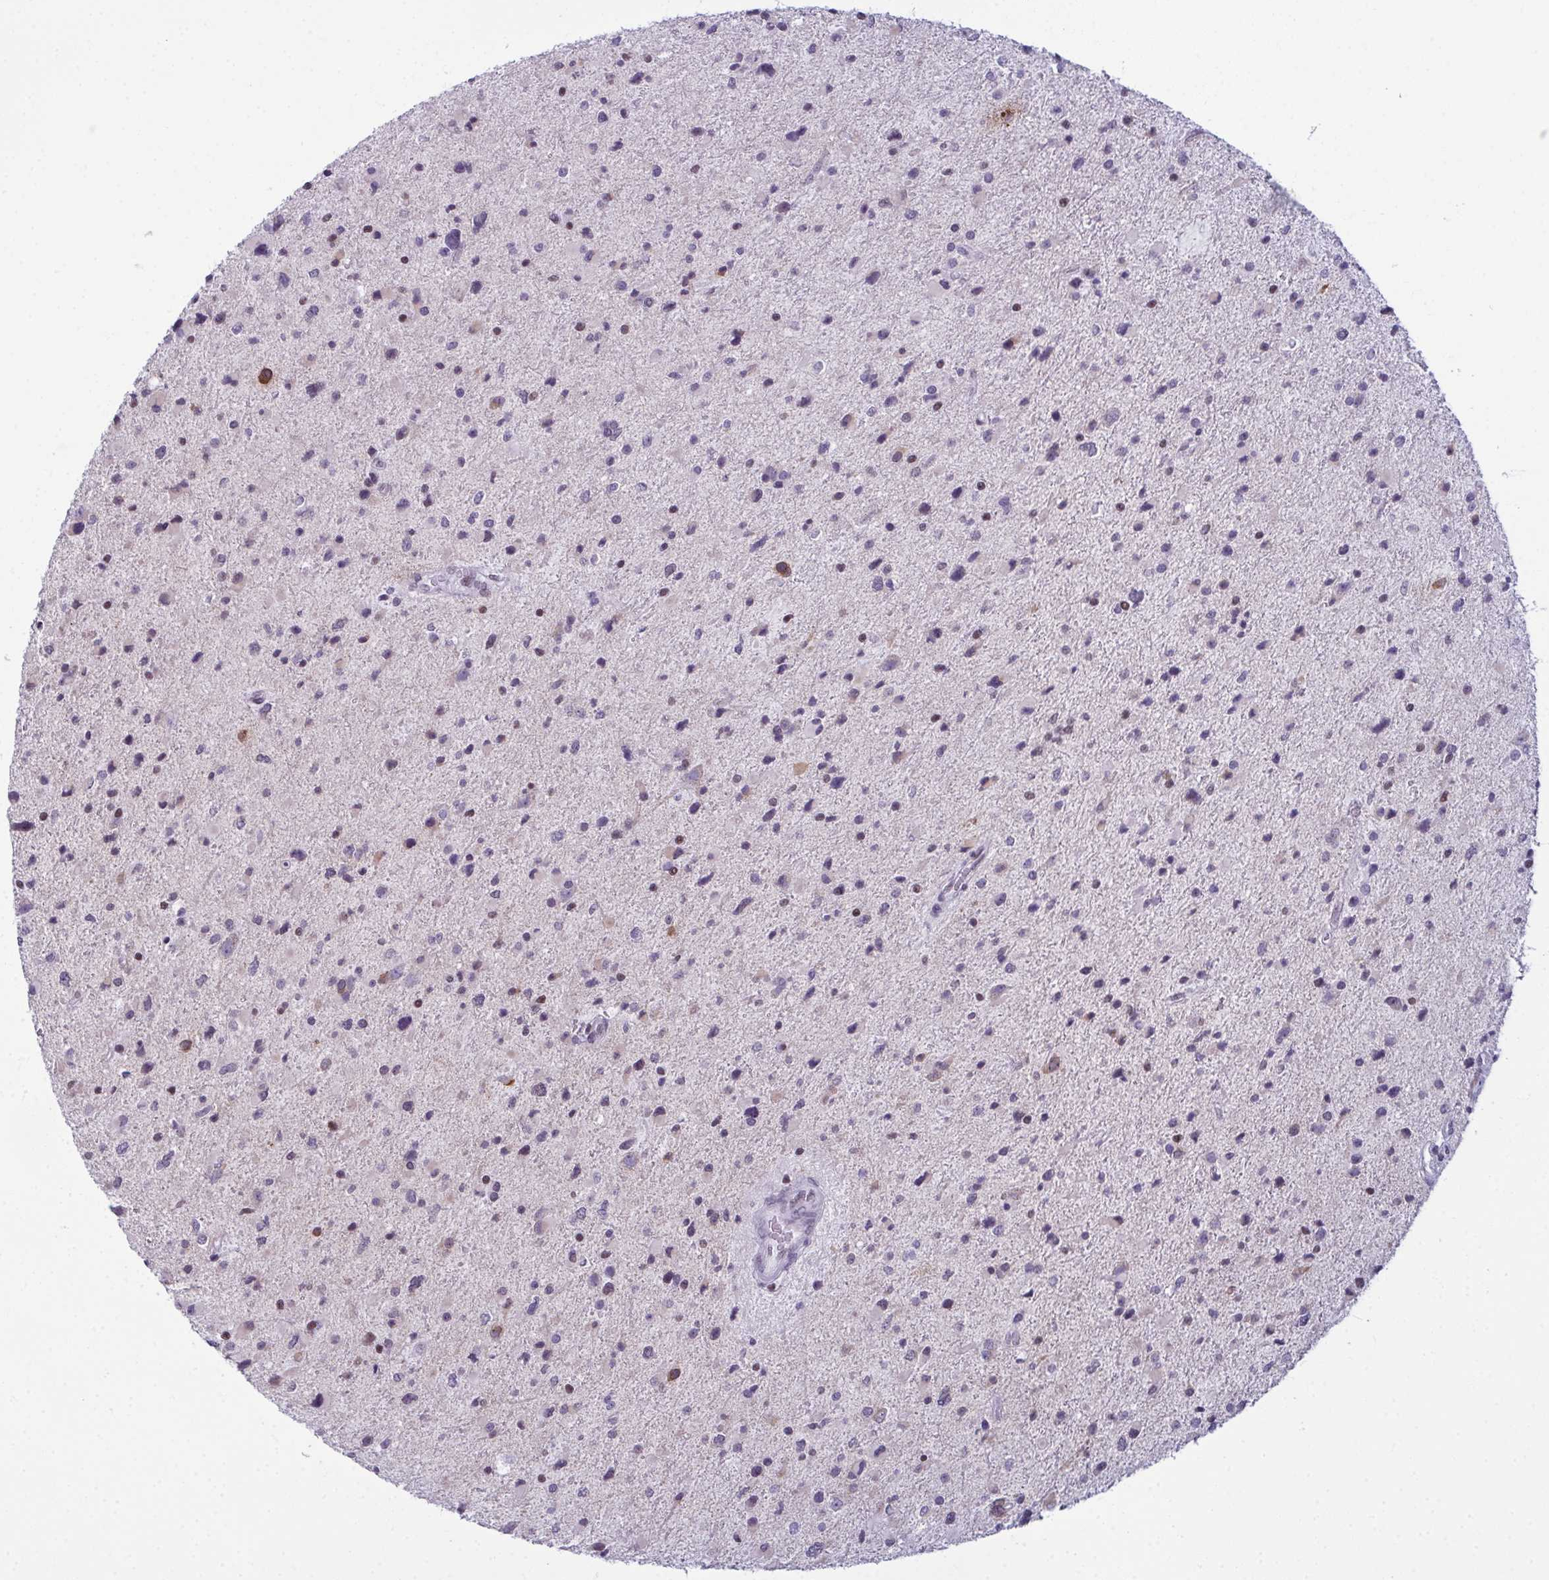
{"staining": {"intensity": "negative", "quantity": "none", "location": "none"}, "tissue": "glioma", "cell_type": "Tumor cells", "image_type": "cancer", "snomed": [{"axis": "morphology", "description": "Glioma, malignant, Low grade"}, {"axis": "topography", "description": "Brain"}], "caption": "This is an IHC photomicrograph of human glioma. There is no staining in tumor cells.", "gene": "RBM7", "patient": {"sex": "female", "age": 32}}